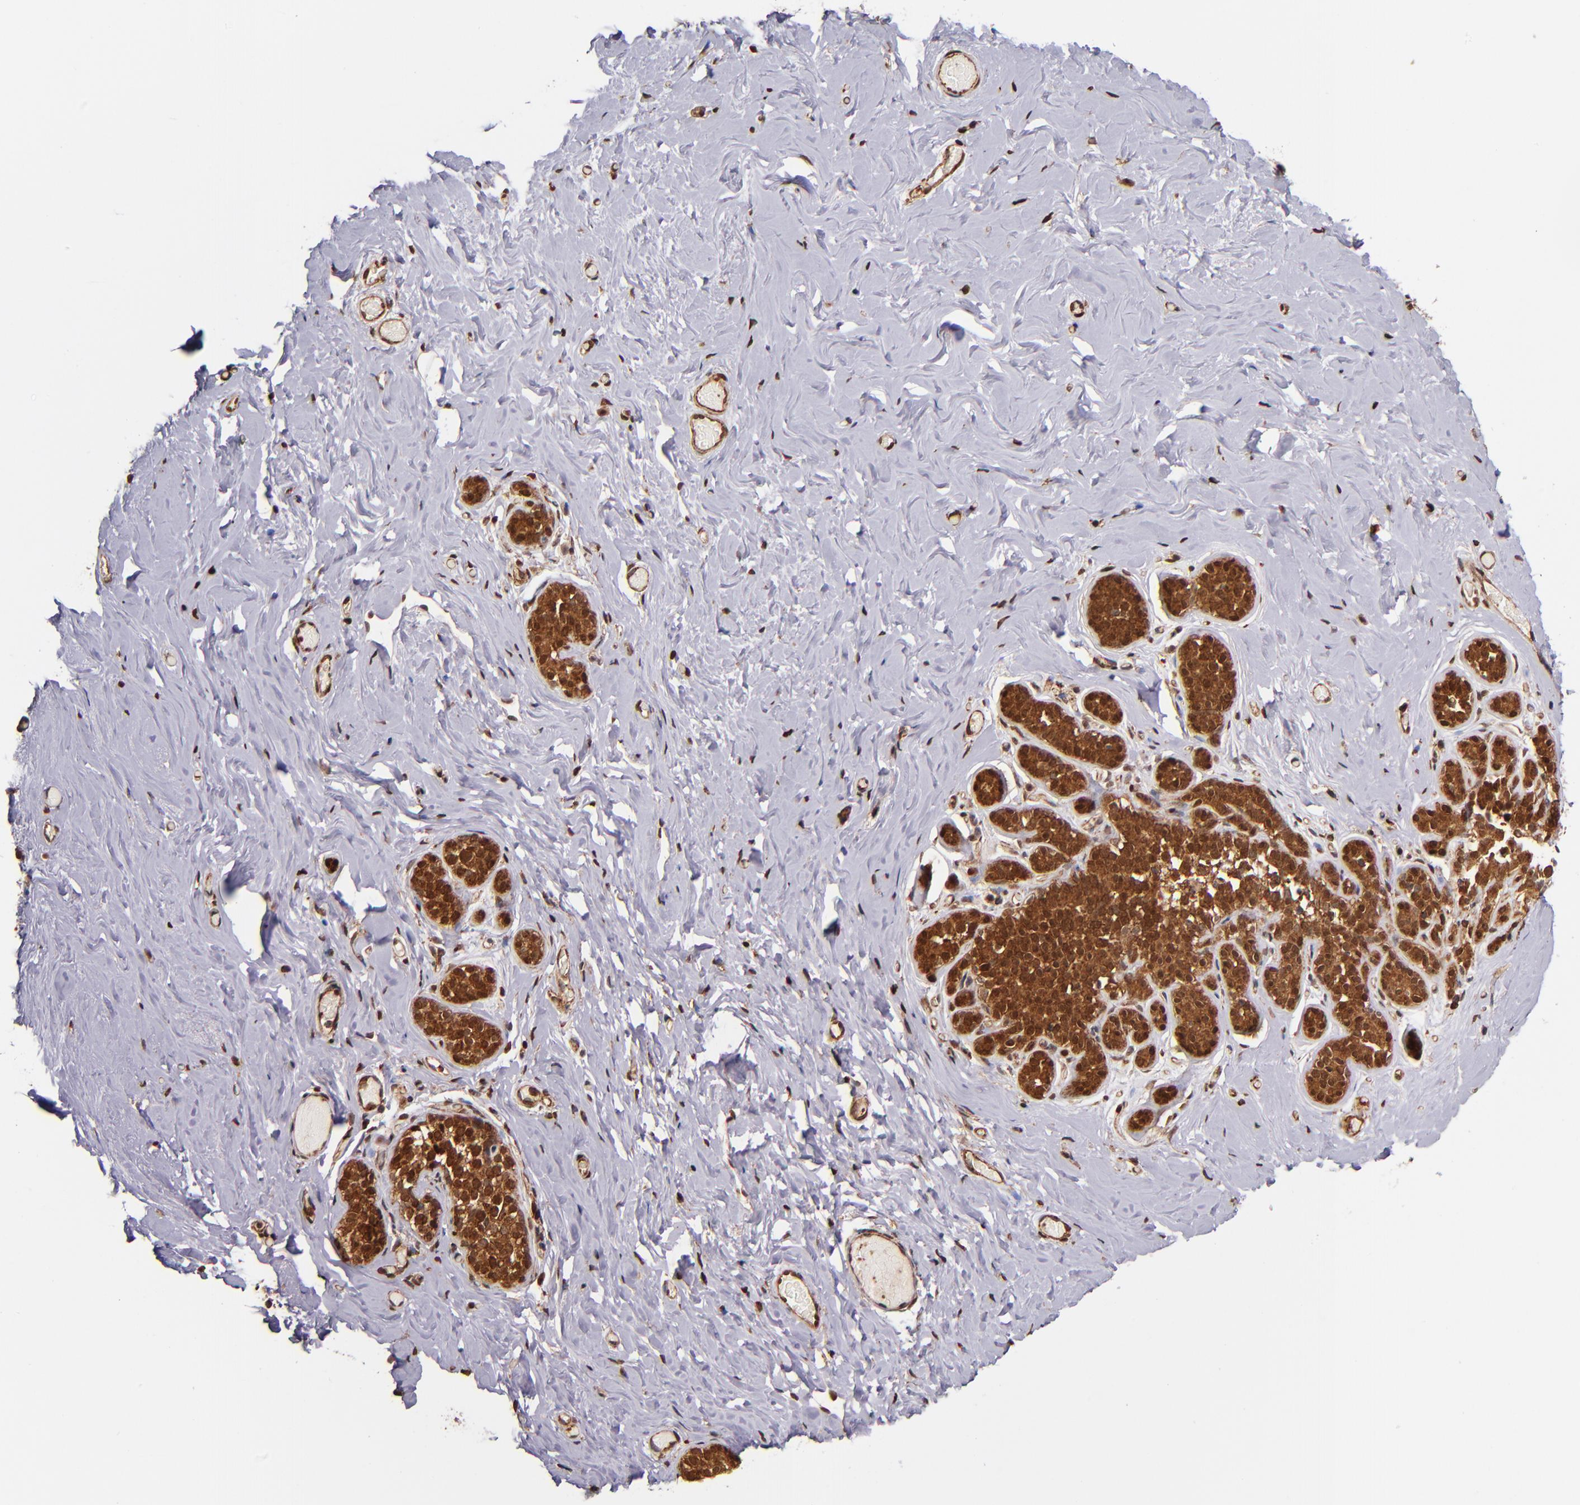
{"staining": {"intensity": "strong", "quantity": ">75%", "location": "cytoplasmic/membranous,nuclear"}, "tissue": "breast", "cell_type": "Glandular cells", "image_type": "normal", "snomed": [{"axis": "morphology", "description": "Normal tissue, NOS"}, {"axis": "topography", "description": "Breast"}], "caption": "This photomicrograph displays benign breast stained with immunohistochemistry (IHC) to label a protein in brown. The cytoplasmic/membranous,nuclear of glandular cells show strong positivity for the protein. Nuclei are counter-stained blue.", "gene": "STX8", "patient": {"sex": "female", "age": 75}}